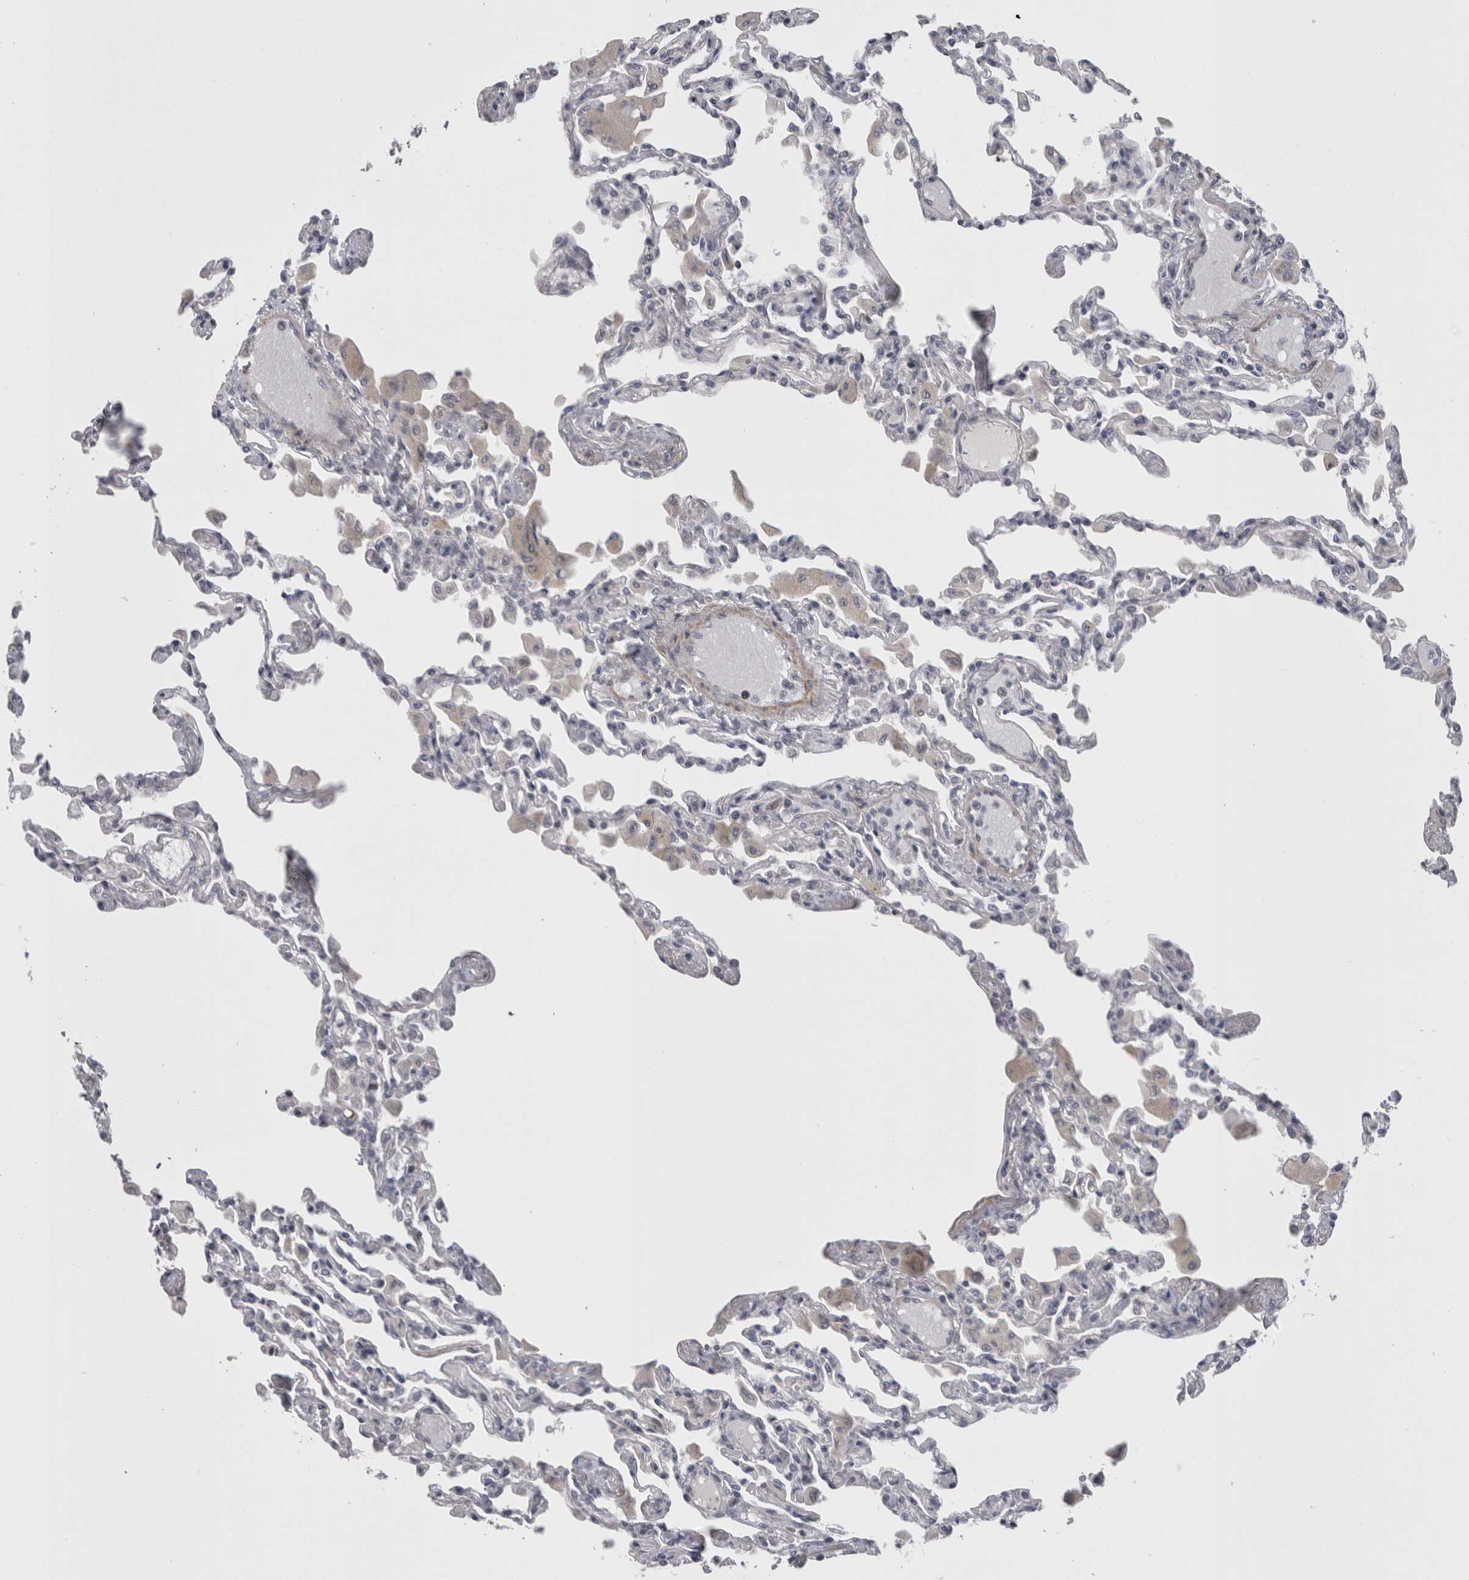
{"staining": {"intensity": "weak", "quantity": "<25%", "location": "cytoplasmic/membranous"}, "tissue": "lung", "cell_type": "Alveolar cells", "image_type": "normal", "snomed": [{"axis": "morphology", "description": "Normal tissue, NOS"}, {"axis": "topography", "description": "Bronchus"}, {"axis": "topography", "description": "Lung"}], "caption": "High power microscopy image of an immunohistochemistry (IHC) micrograph of unremarkable lung, revealing no significant positivity in alveolar cells.", "gene": "RMDN1", "patient": {"sex": "female", "age": 49}}